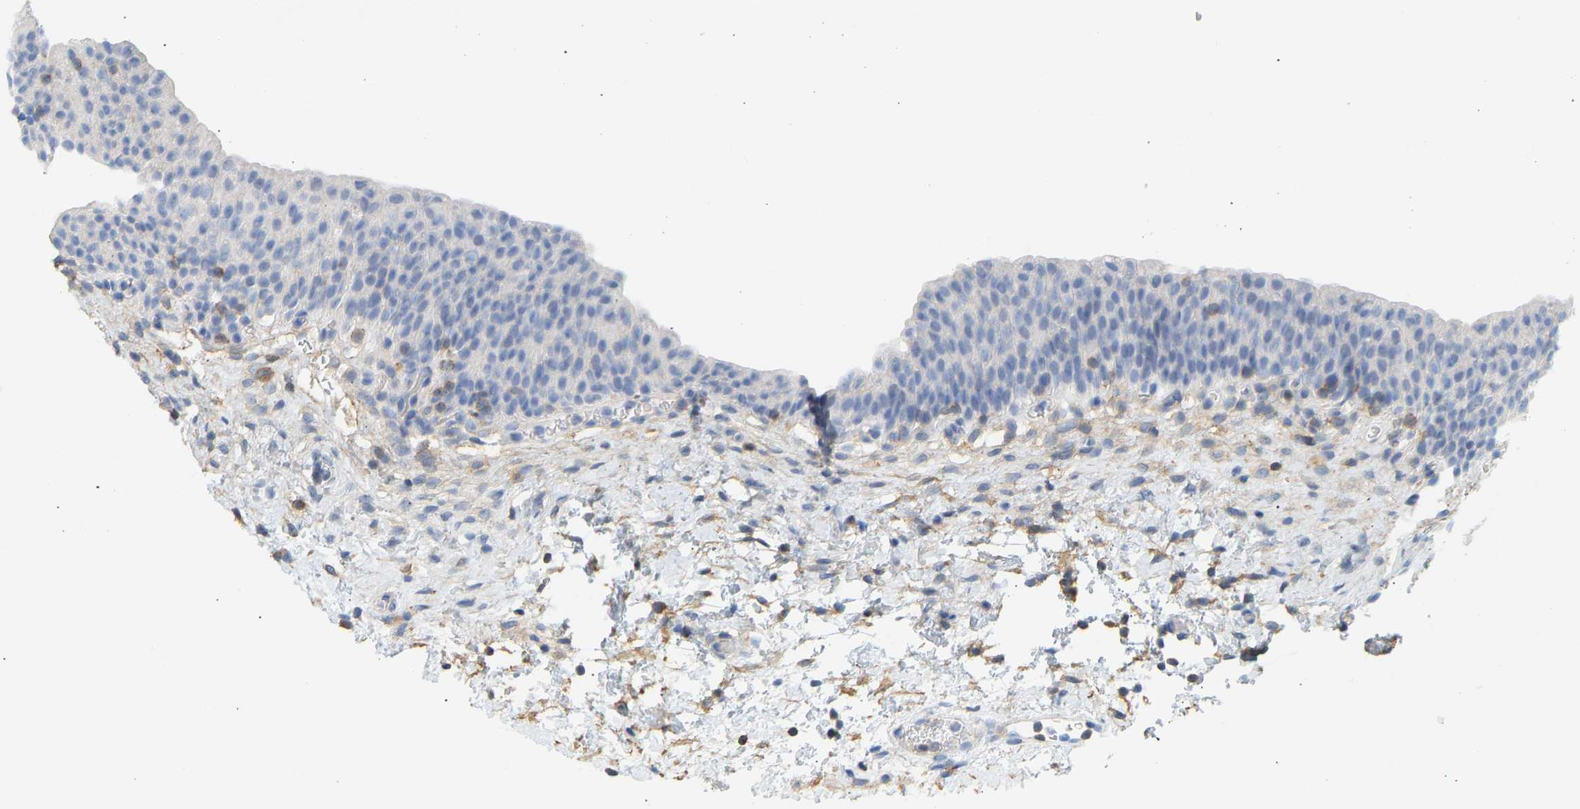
{"staining": {"intensity": "negative", "quantity": "none", "location": "none"}, "tissue": "urinary bladder", "cell_type": "Urothelial cells", "image_type": "normal", "snomed": [{"axis": "morphology", "description": "Normal tissue, NOS"}, {"axis": "topography", "description": "Urinary bladder"}], "caption": "This photomicrograph is of unremarkable urinary bladder stained with IHC to label a protein in brown with the nuclei are counter-stained blue. There is no expression in urothelial cells.", "gene": "BVES", "patient": {"sex": "male", "age": 37}}